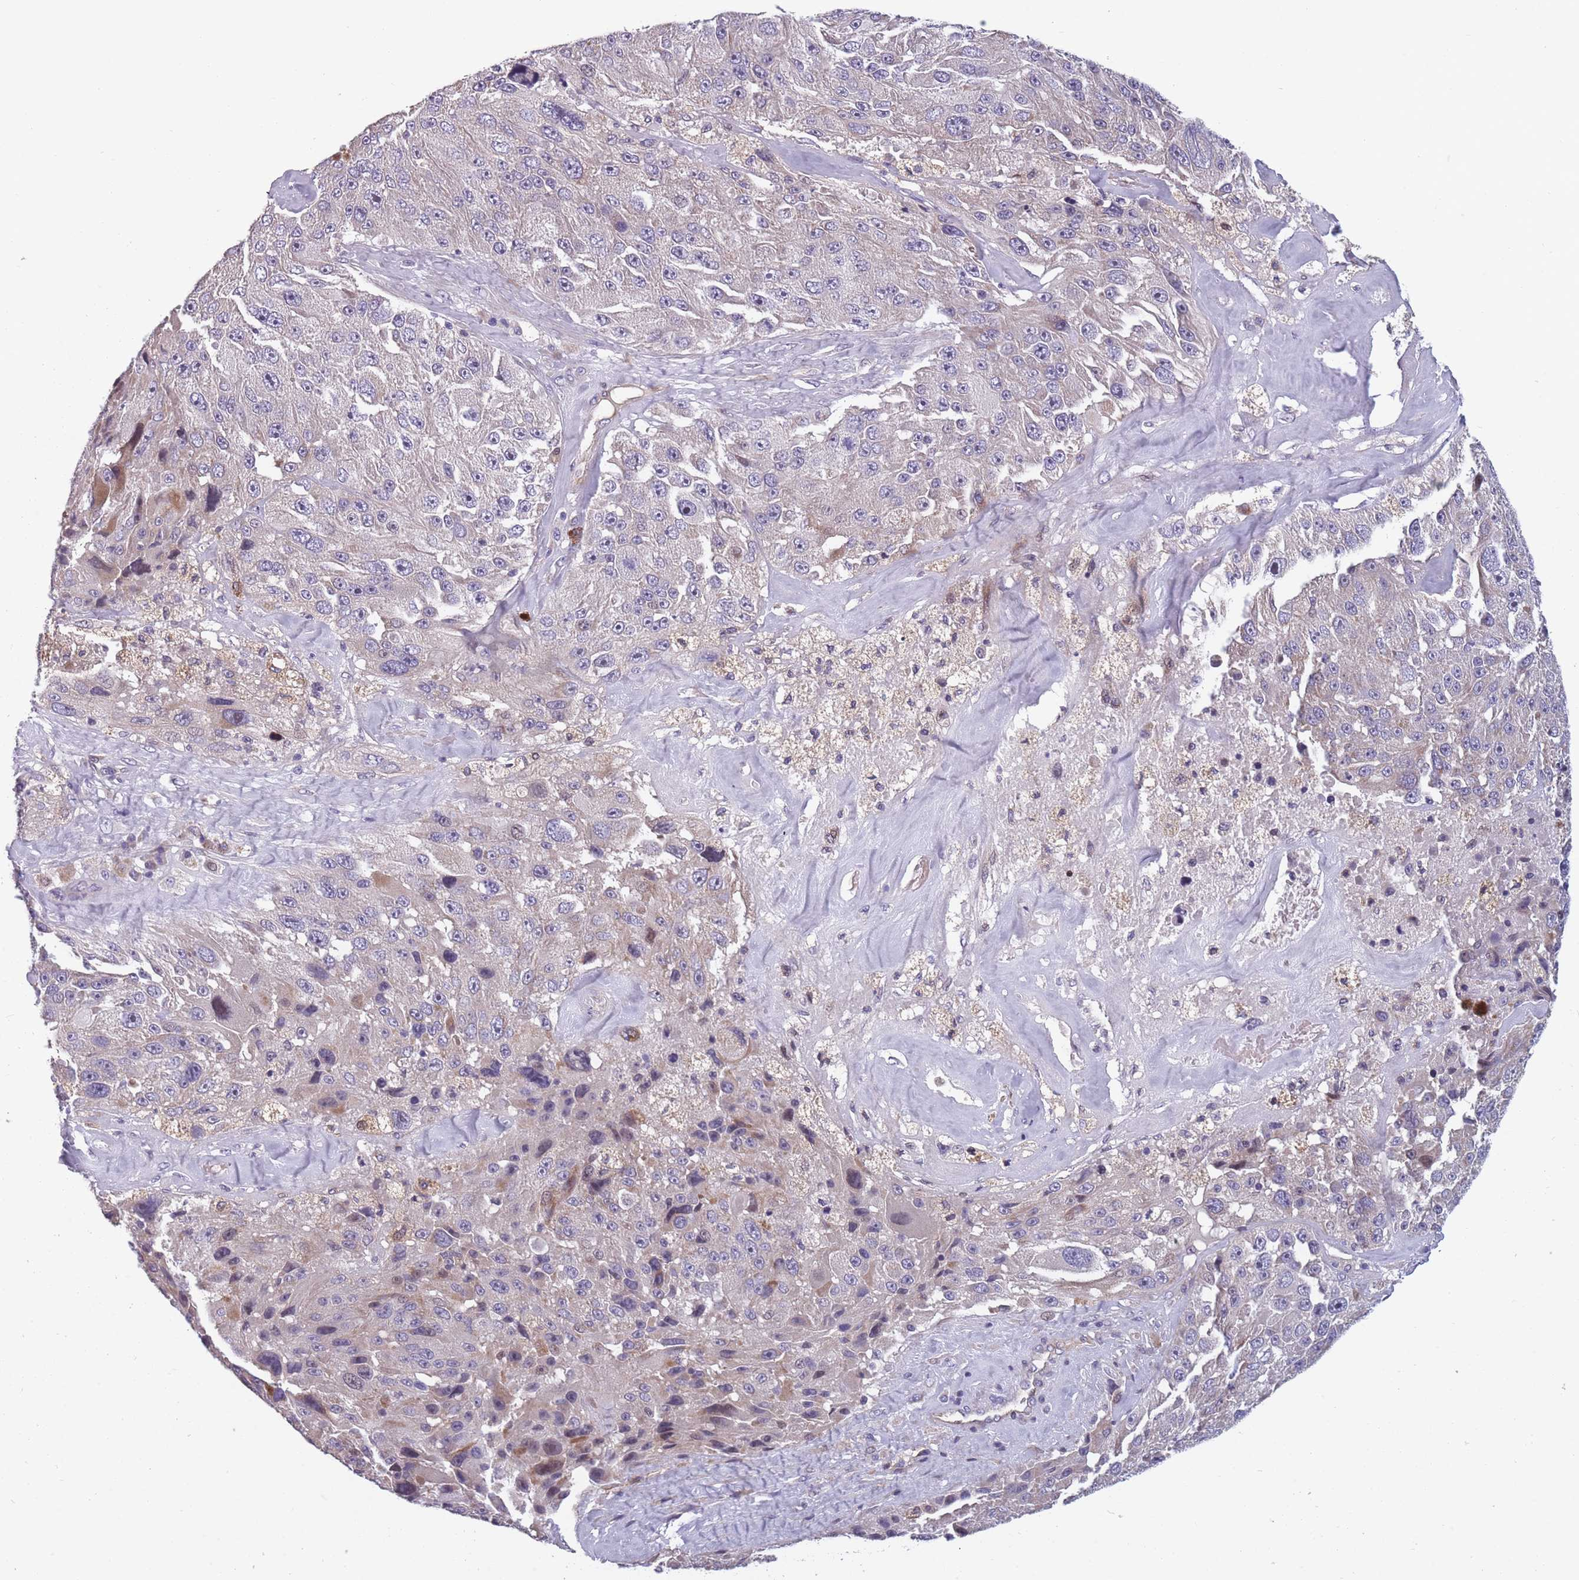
{"staining": {"intensity": "moderate", "quantity": "<25%", "location": "cytoplasmic/membranous"}, "tissue": "melanoma", "cell_type": "Tumor cells", "image_type": "cancer", "snomed": [{"axis": "morphology", "description": "Malignant melanoma, Metastatic site"}, {"axis": "topography", "description": "Lymph node"}], "caption": "Immunohistochemical staining of human melanoma shows low levels of moderate cytoplasmic/membranous expression in approximately <25% of tumor cells. The staining was performed using DAB (3,3'-diaminobenzidine) to visualize the protein expression in brown, while the nuclei were stained in blue with hematoxylin (Magnification: 20x).", "gene": "FAM83F", "patient": {"sex": "male", "age": 62}}